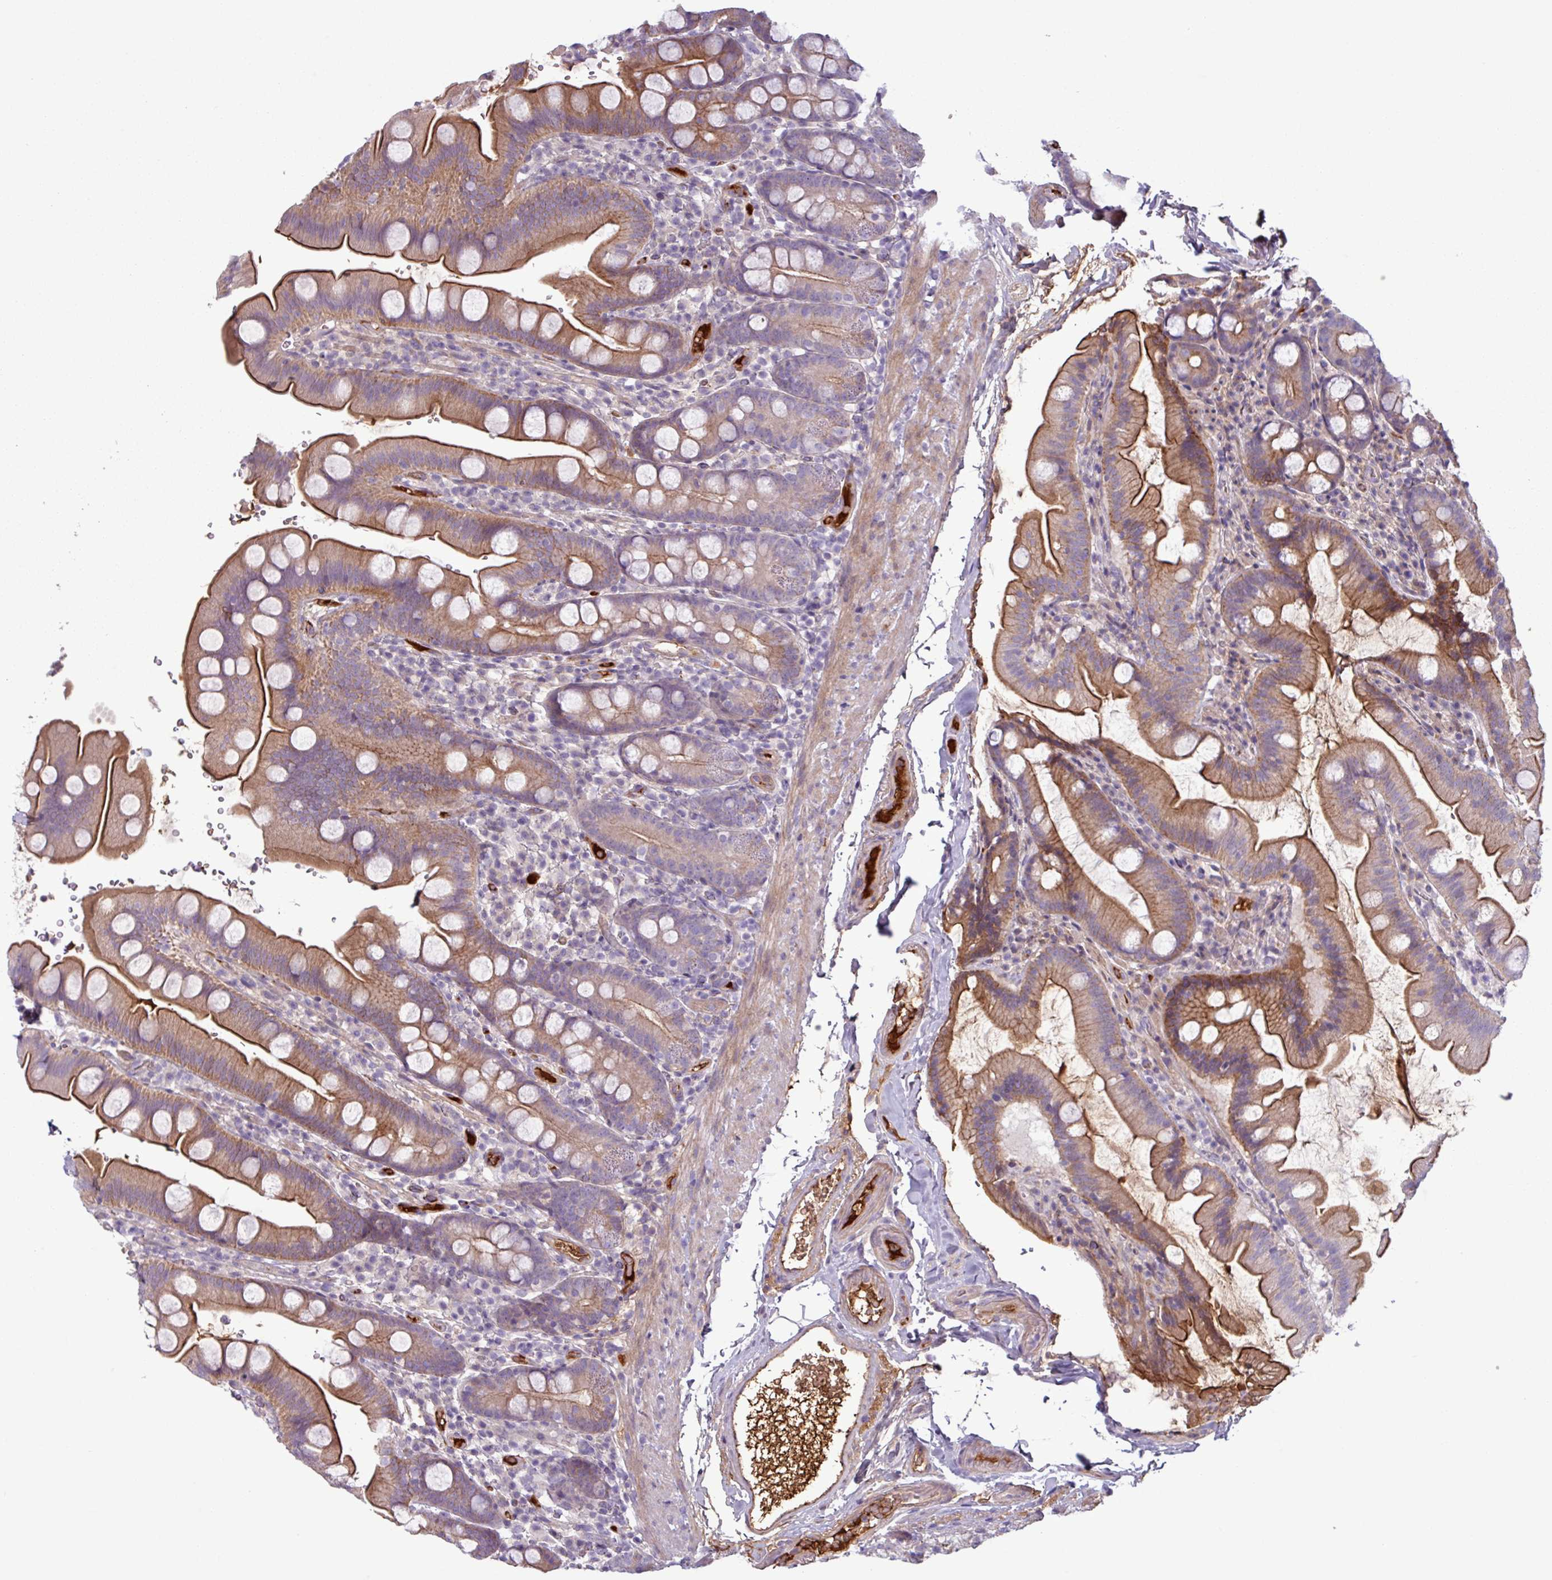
{"staining": {"intensity": "strong", "quantity": "25%-75%", "location": "cytoplasmic/membranous"}, "tissue": "small intestine", "cell_type": "Glandular cells", "image_type": "normal", "snomed": [{"axis": "morphology", "description": "Normal tissue, NOS"}, {"axis": "topography", "description": "Small intestine"}], "caption": "A histopathology image of small intestine stained for a protein reveals strong cytoplasmic/membranous brown staining in glandular cells.", "gene": "C4A", "patient": {"sex": "female", "age": 68}}